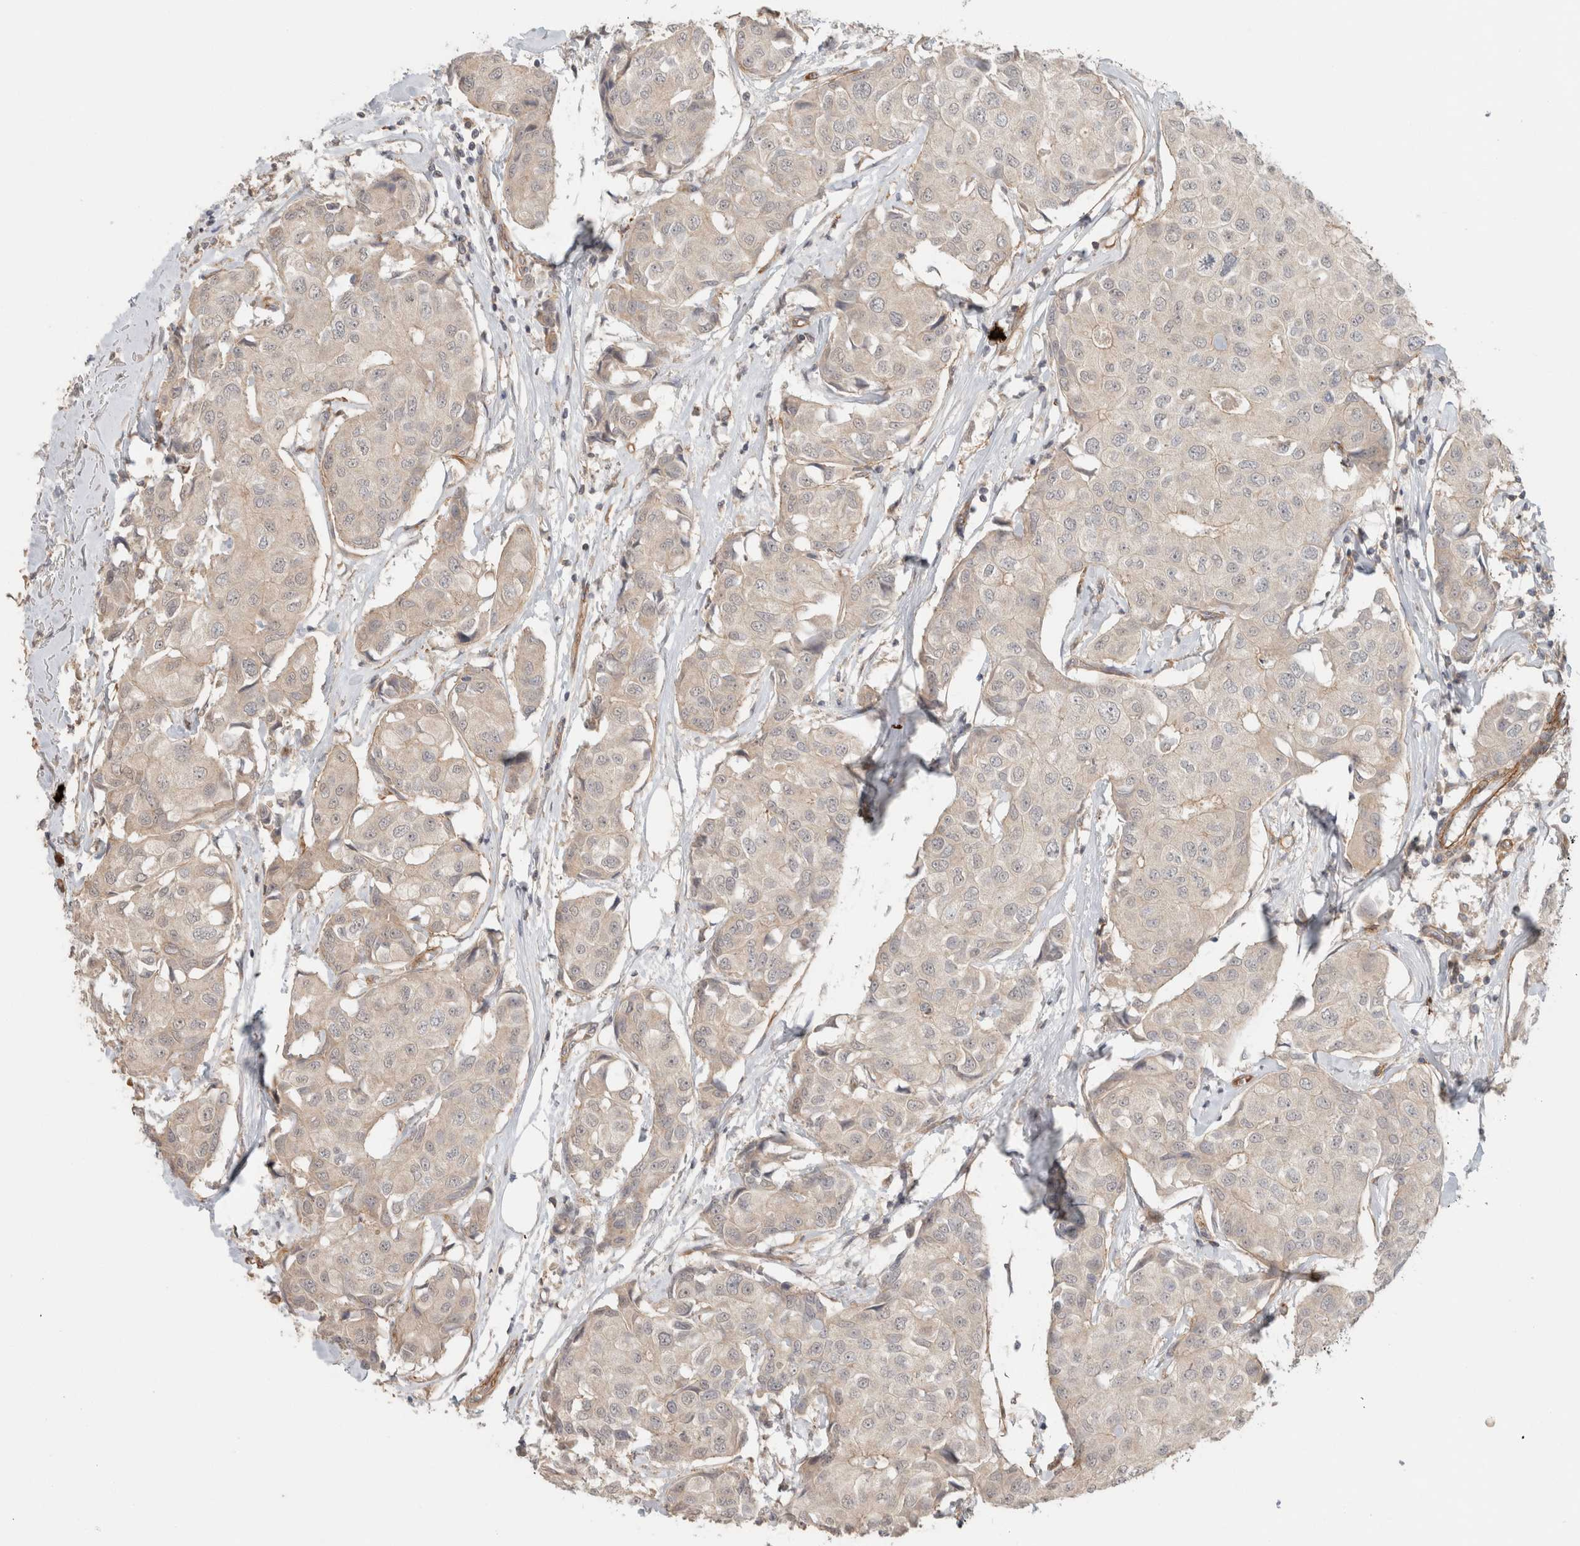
{"staining": {"intensity": "negative", "quantity": "none", "location": "none"}, "tissue": "breast cancer", "cell_type": "Tumor cells", "image_type": "cancer", "snomed": [{"axis": "morphology", "description": "Duct carcinoma"}, {"axis": "topography", "description": "Breast"}], "caption": "An IHC photomicrograph of breast invasive ductal carcinoma is shown. There is no staining in tumor cells of breast invasive ductal carcinoma. (DAB immunohistochemistry (IHC) with hematoxylin counter stain).", "gene": "HSPG2", "patient": {"sex": "female", "age": 80}}